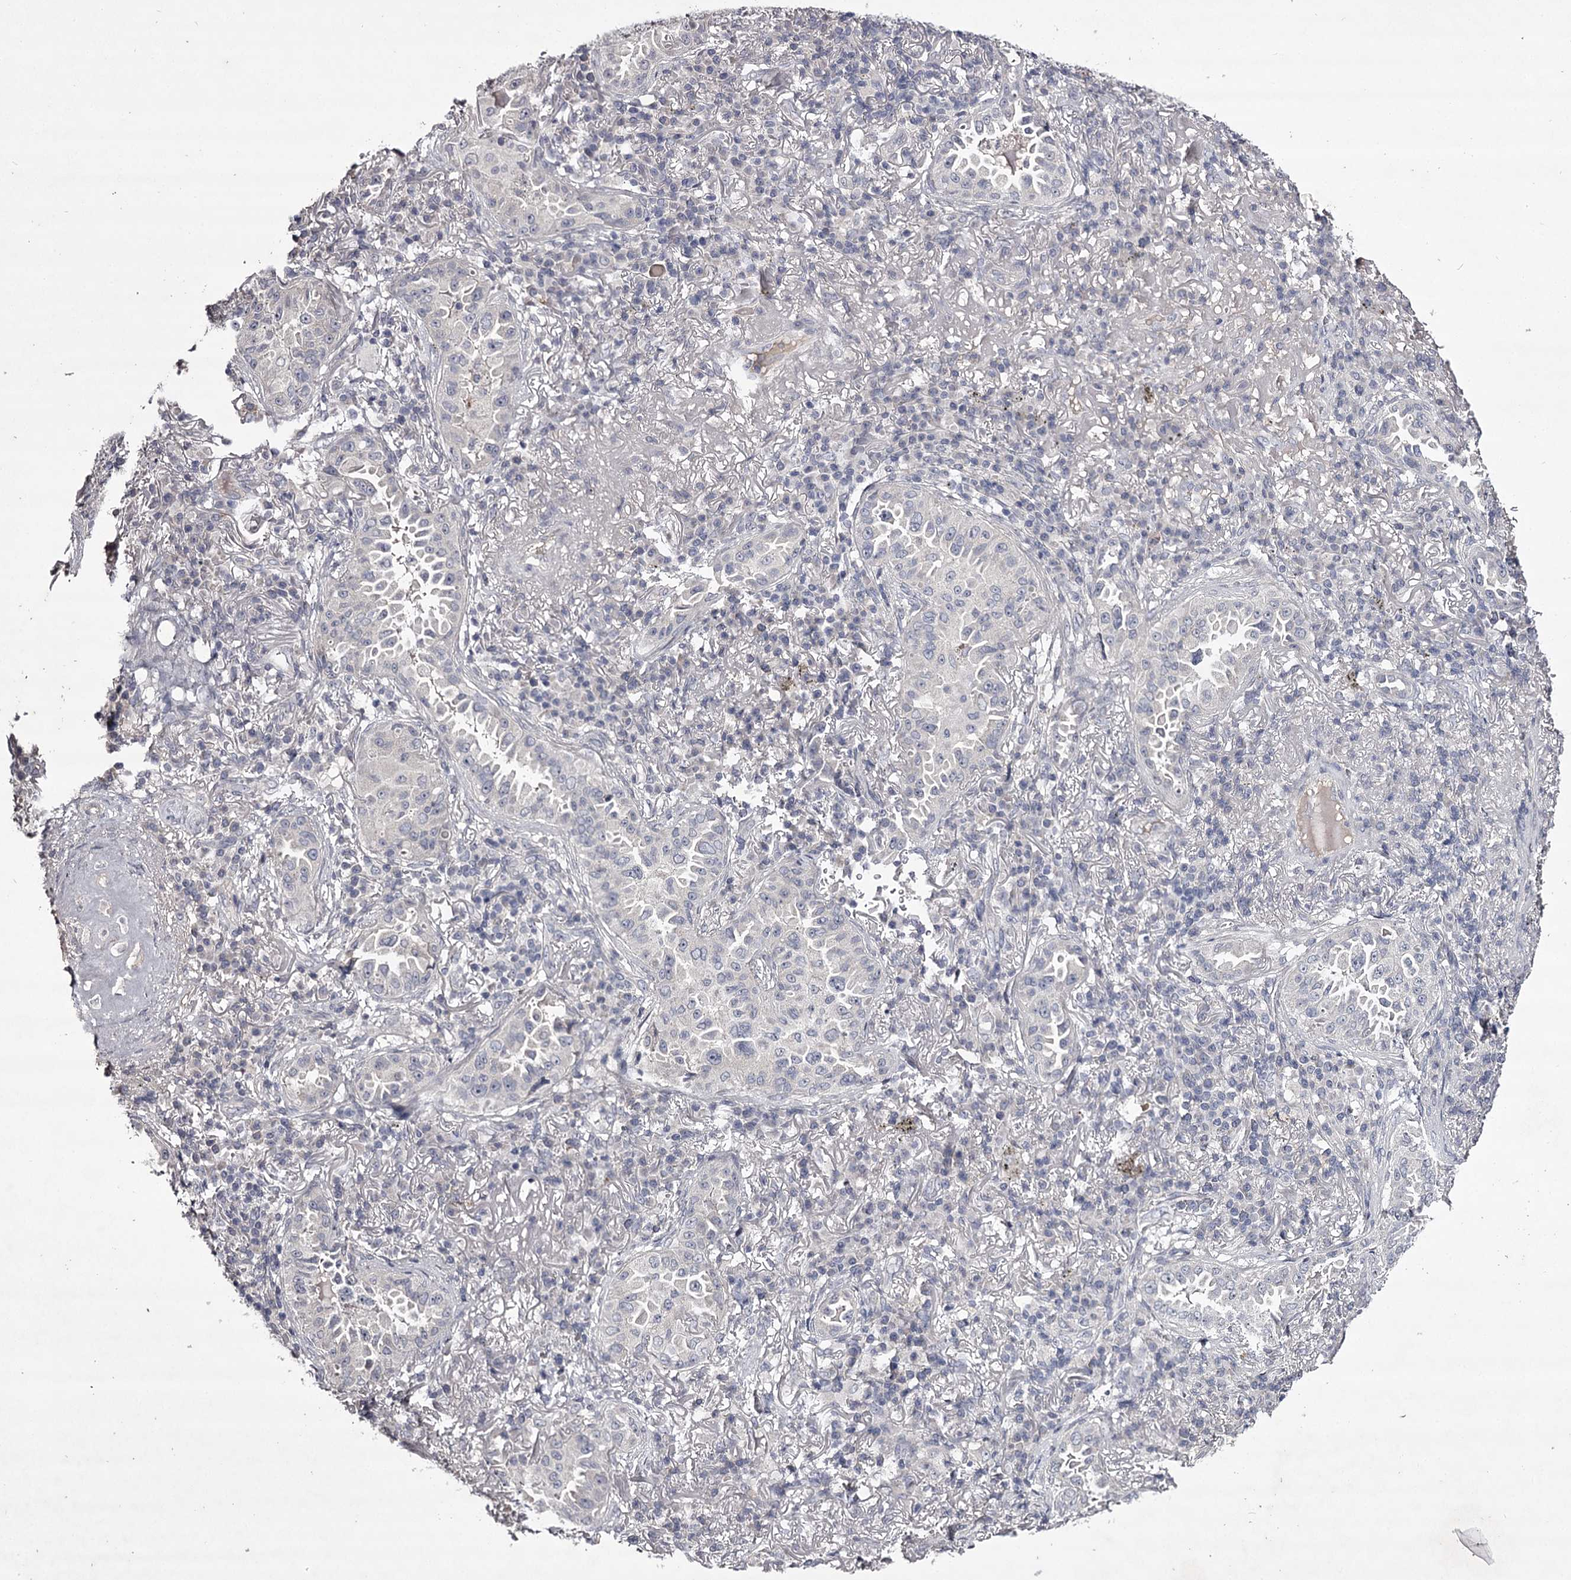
{"staining": {"intensity": "negative", "quantity": "none", "location": "none"}, "tissue": "lung cancer", "cell_type": "Tumor cells", "image_type": "cancer", "snomed": [{"axis": "morphology", "description": "Adenocarcinoma, NOS"}, {"axis": "topography", "description": "Lung"}], "caption": "Immunohistochemistry (IHC) histopathology image of neoplastic tissue: lung cancer stained with DAB shows no significant protein staining in tumor cells.", "gene": "PRM2", "patient": {"sex": "female", "age": 69}}